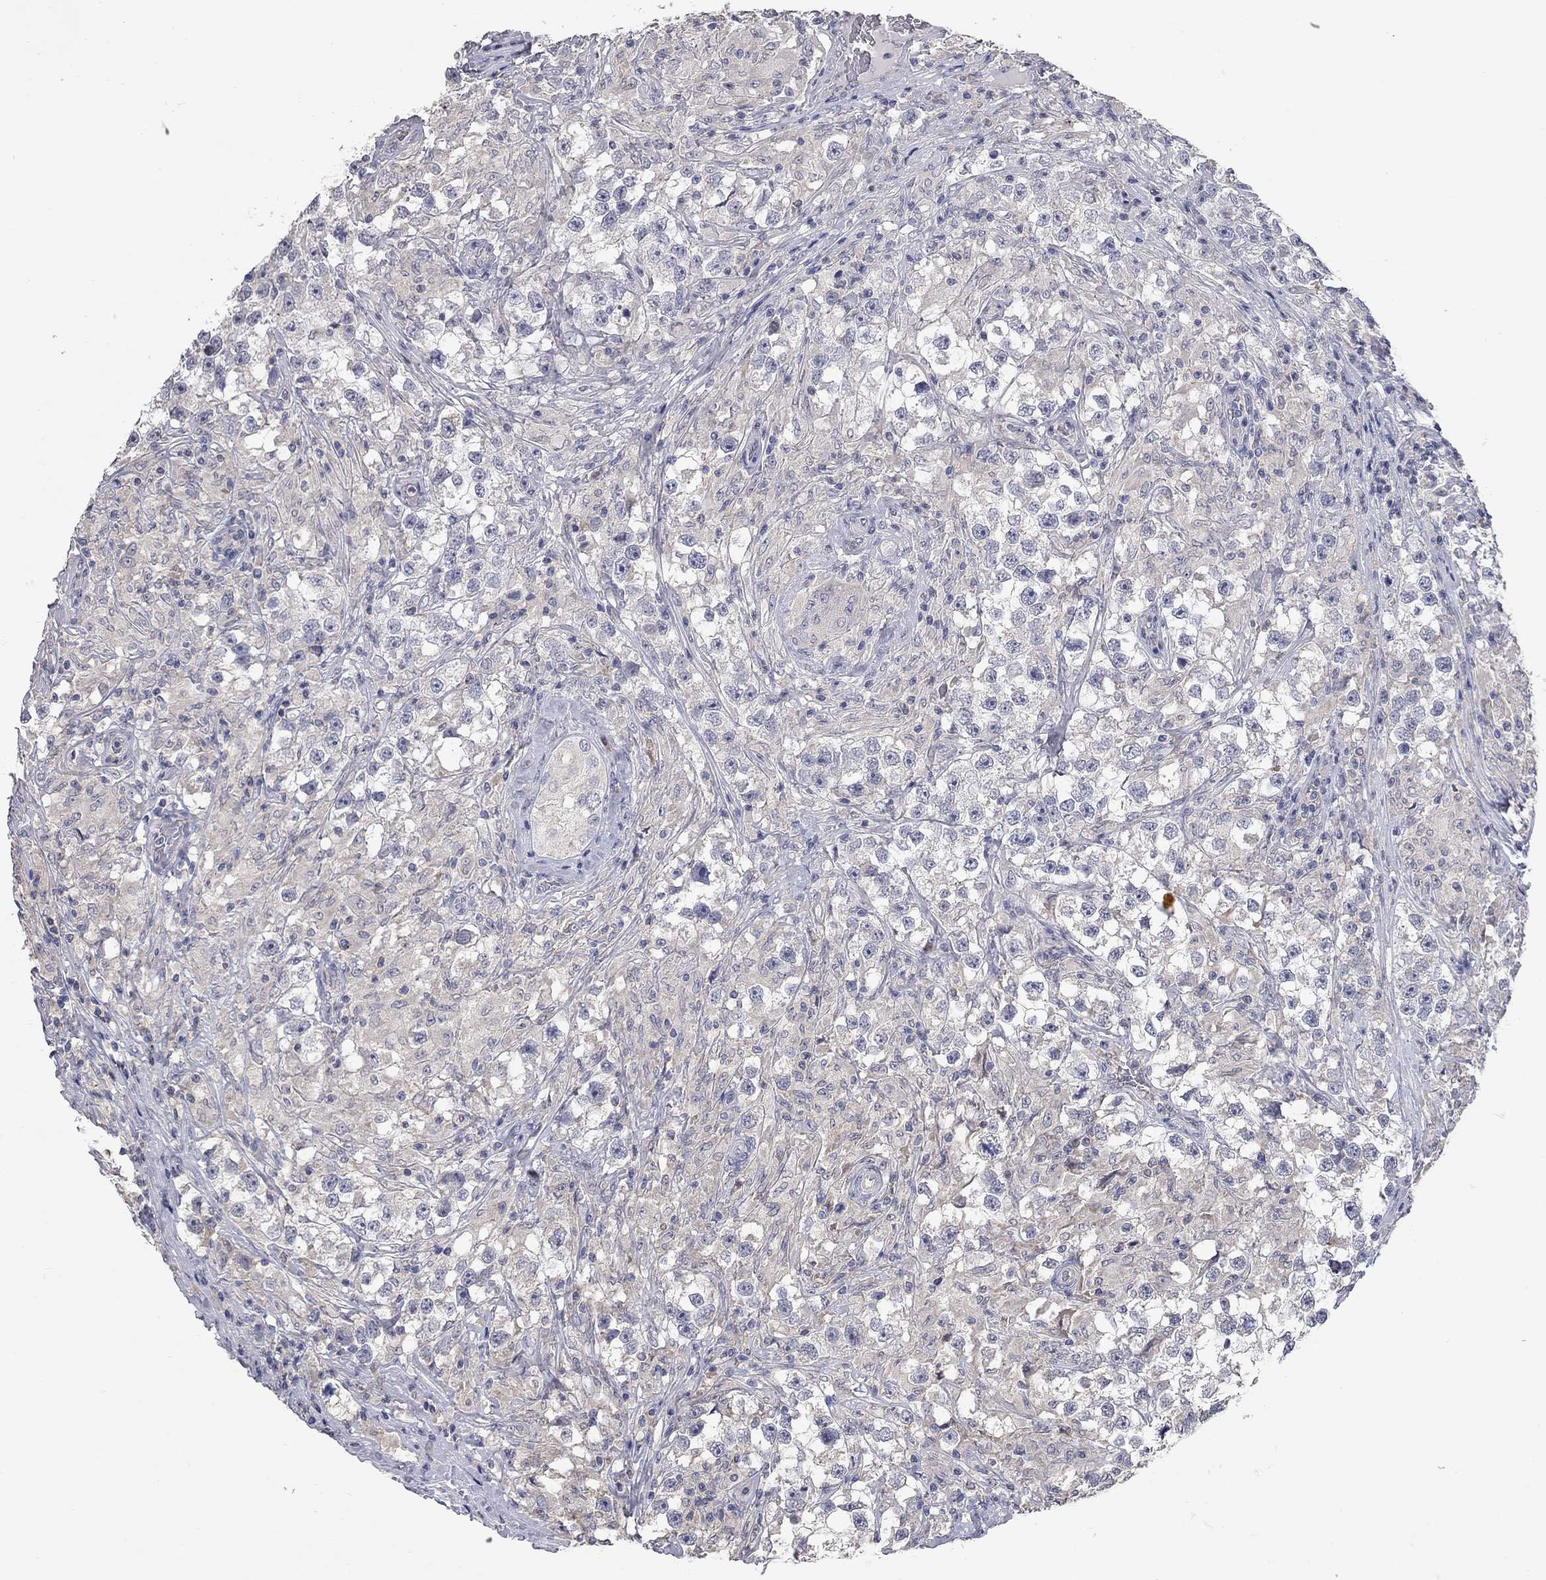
{"staining": {"intensity": "negative", "quantity": "none", "location": "none"}, "tissue": "testis cancer", "cell_type": "Tumor cells", "image_type": "cancer", "snomed": [{"axis": "morphology", "description": "Seminoma, NOS"}, {"axis": "topography", "description": "Testis"}], "caption": "High power microscopy histopathology image of an immunohistochemistry (IHC) photomicrograph of testis seminoma, revealing no significant positivity in tumor cells.", "gene": "XAGE2", "patient": {"sex": "male", "age": 46}}